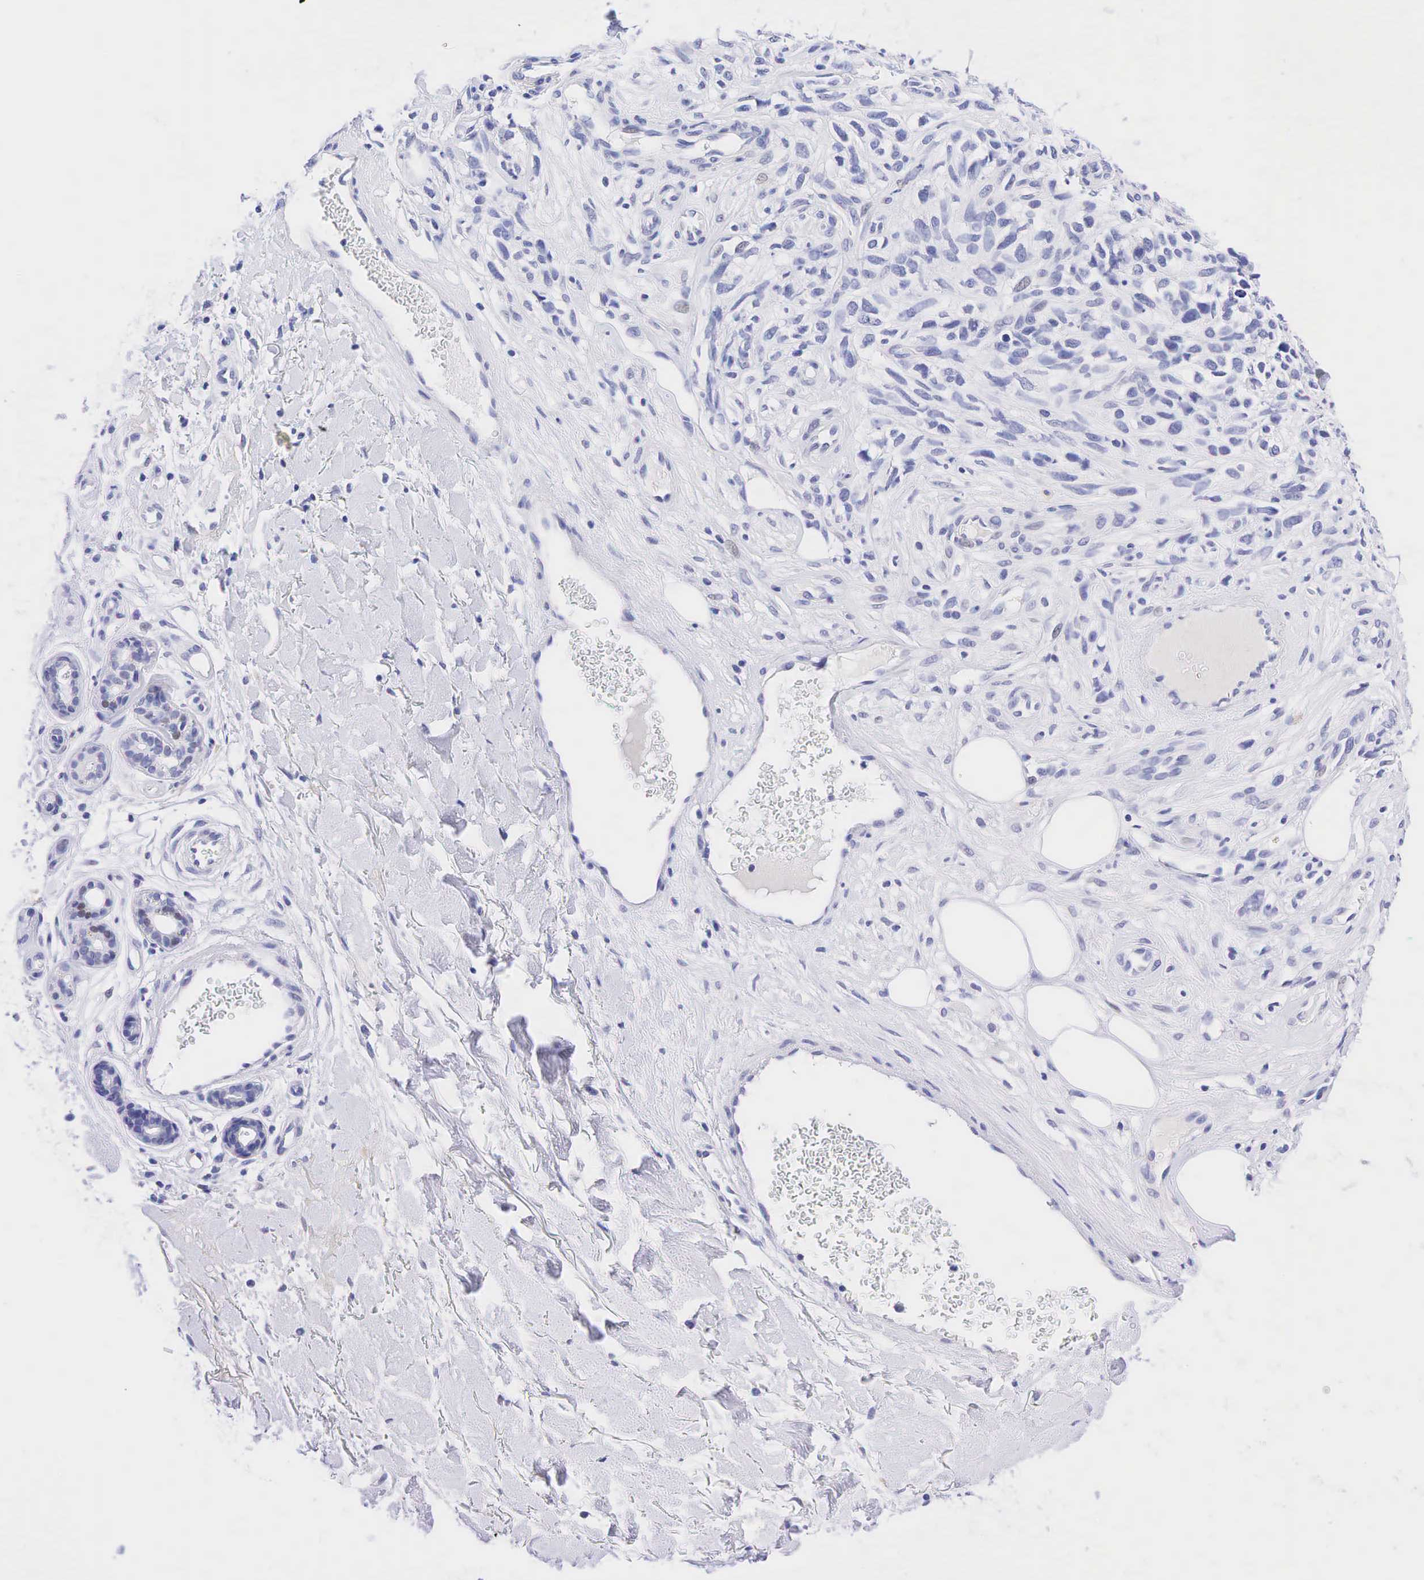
{"staining": {"intensity": "negative", "quantity": "none", "location": "none"}, "tissue": "melanoma", "cell_type": "Tumor cells", "image_type": "cancer", "snomed": [{"axis": "morphology", "description": "Malignant melanoma, NOS"}, {"axis": "topography", "description": "Skin"}], "caption": "Tumor cells show no significant protein expression in melanoma.", "gene": "AR", "patient": {"sex": "female", "age": 85}}